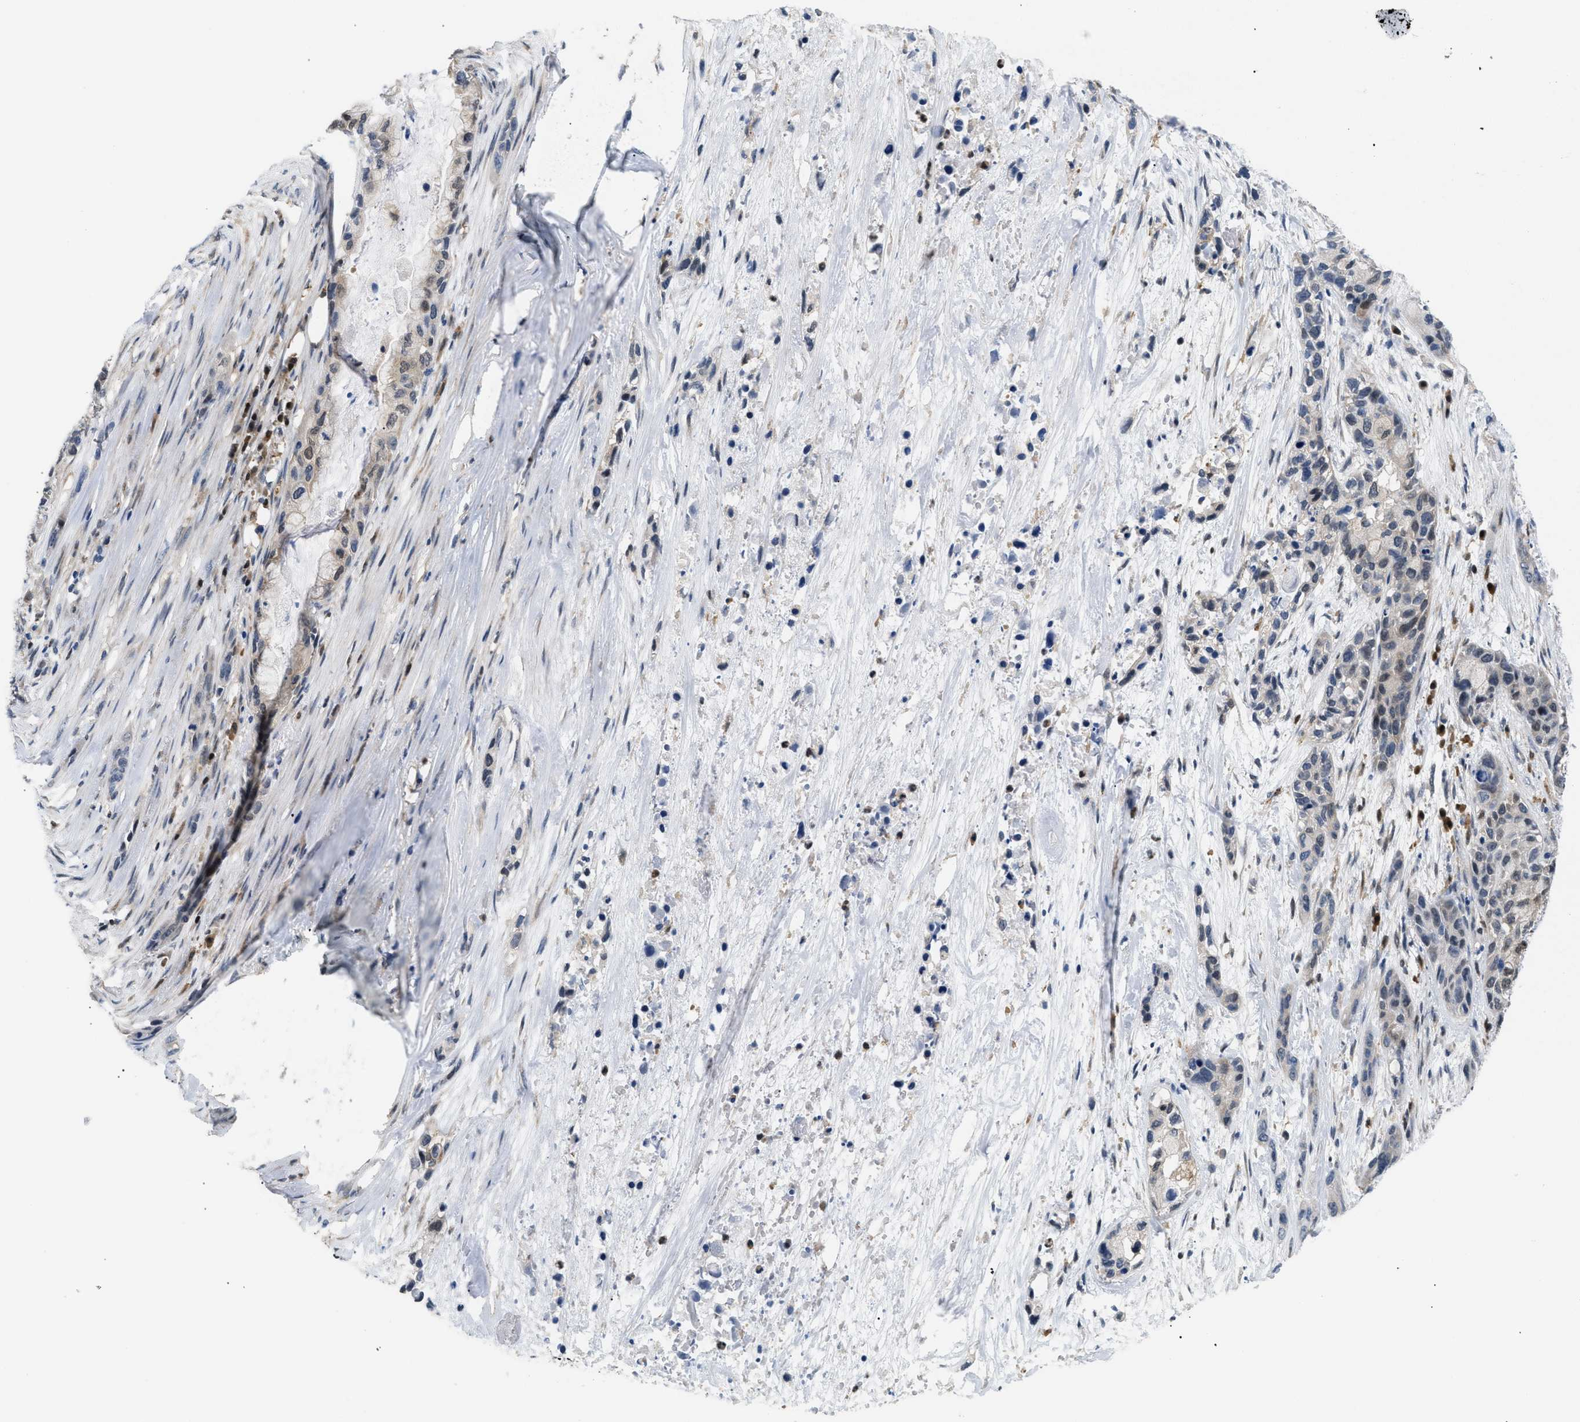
{"staining": {"intensity": "negative", "quantity": "none", "location": "none"}, "tissue": "pancreatic cancer", "cell_type": "Tumor cells", "image_type": "cancer", "snomed": [{"axis": "morphology", "description": "Adenocarcinoma, NOS"}, {"axis": "topography", "description": "Pancreas"}], "caption": "Tumor cells are negative for protein expression in human adenocarcinoma (pancreatic). The staining is performed using DAB brown chromogen with nuclei counter-stained in using hematoxylin.", "gene": "AKR1A1", "patient": {"sex": "male", "age": 53}}